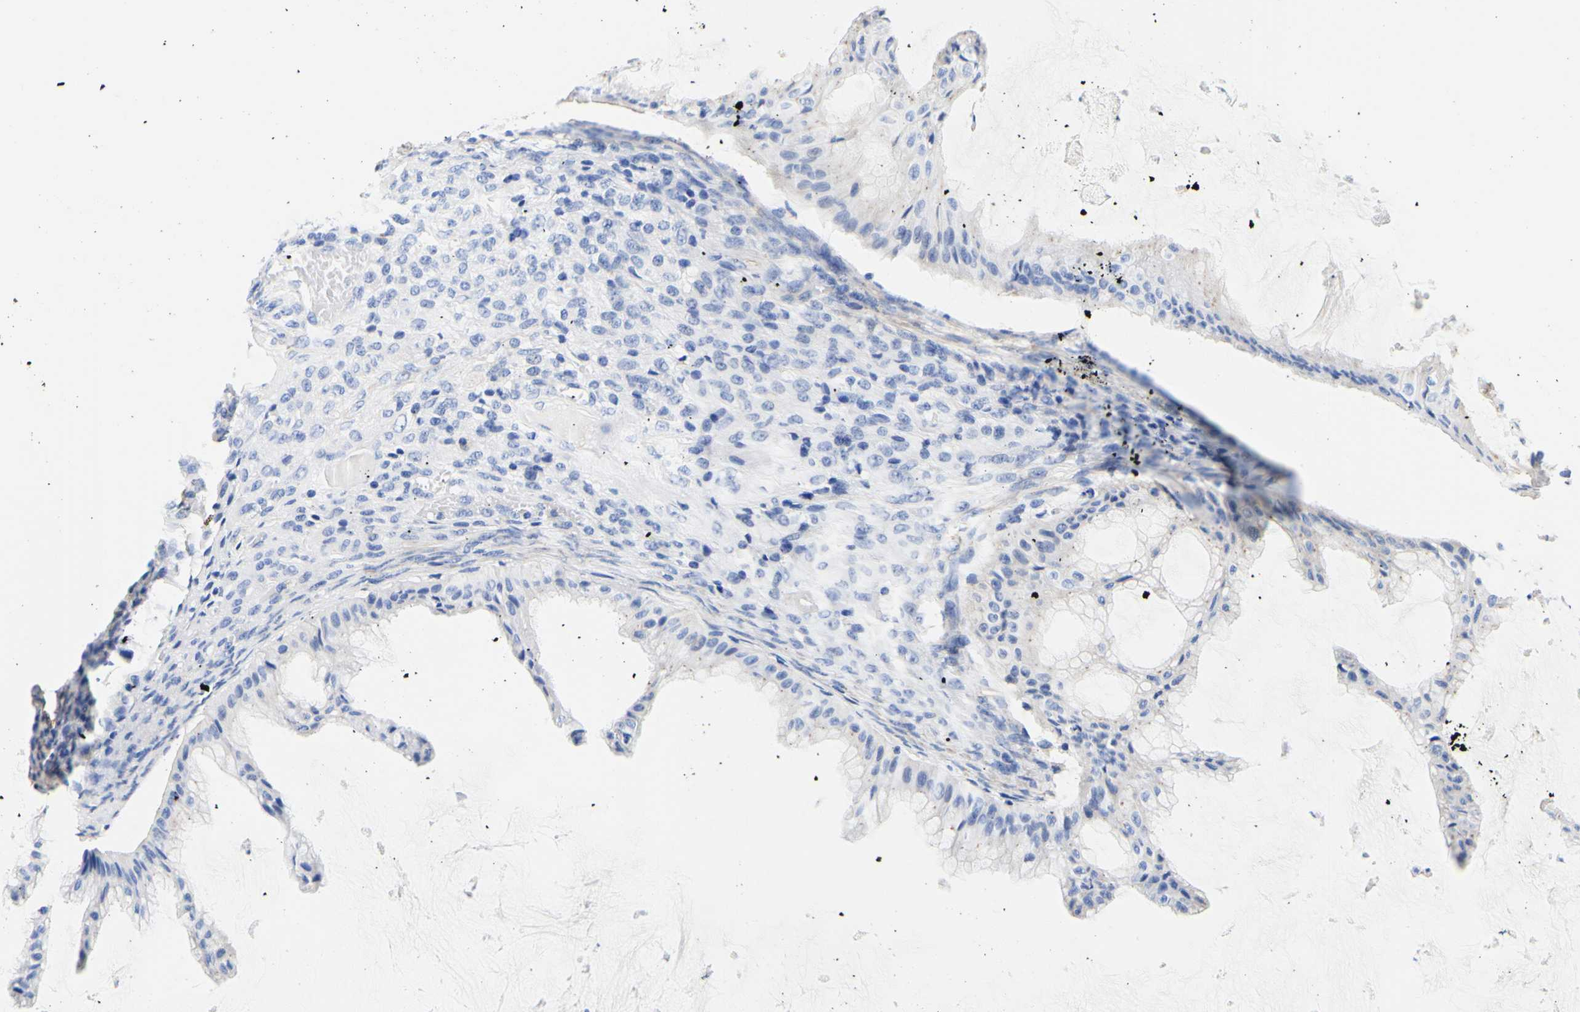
{"staining": {"intensity": "negative", "quantity": "none", "location": "none"}, "tissue": "ovarian cancer", "cell_type": "Tumor cells", "image_type": "cancer", "snomed": [{"axis": "morphology", "description": "Cystadenocarcinoma, mucinous, NOS"}, {"axis": "topography", "description": "Ovary"}], "caption": "High power microscopy image of an immunohistochemistry (IHC) image of ovarian cancer, revealing no significant positivity in tumor cells.", "gene": "CAMK4", "patient": {"sex": "female", "age": 61}}